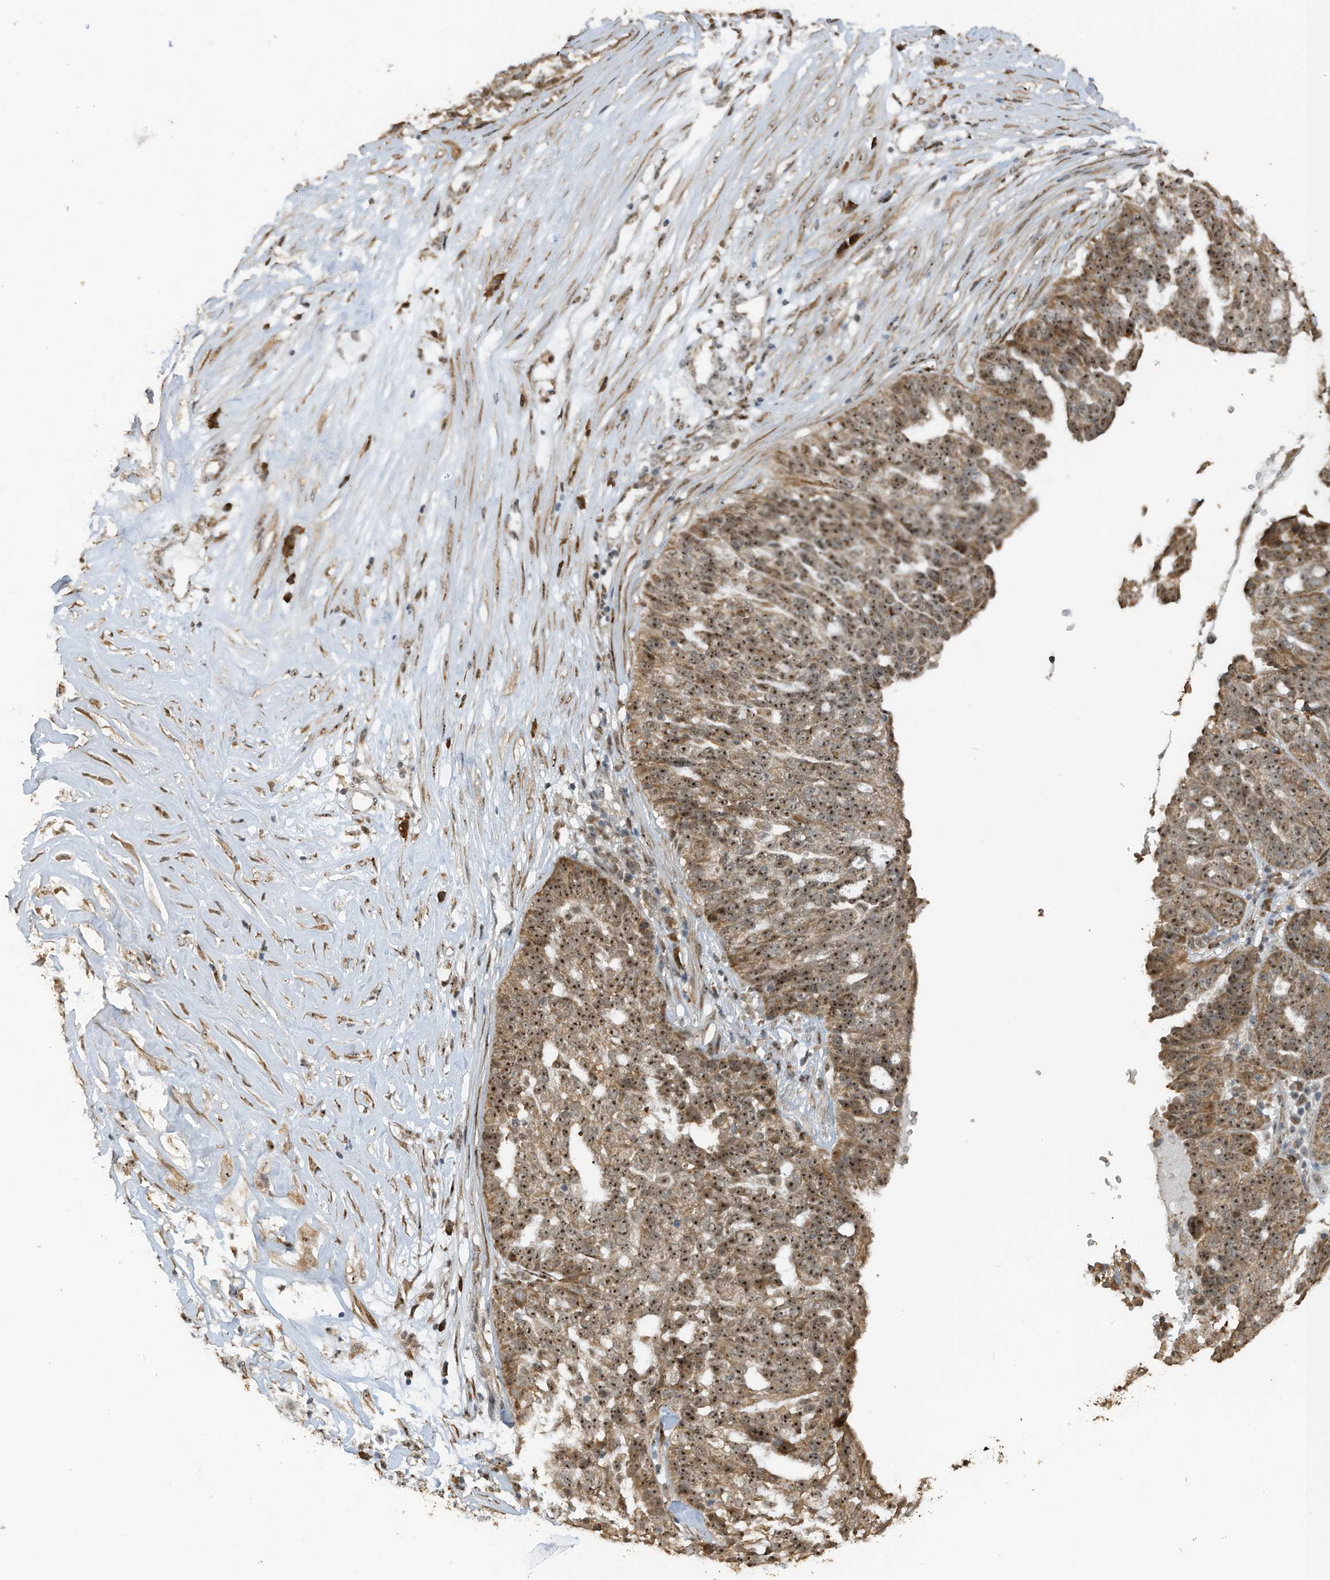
{"staining": {"intensity": "moderate", "quantity": ">75%", "location": "cytoplasmic/membranous,nuclear"}, "tissue": "ovarian cancer", "cell_type": "Tumor cells", "image_type": "cancer", "snomed": [{"axis": "morphology", "description": "Cystadenocarcinoma, serous, NOS"}, {"axis": "topography", "description": "Ovary"}], "caption": "Immunohistochemical staining of human ovarian cancer (serous cystadenocarcinoma) reveals medium levels of moderate cytoplasmic/membranous and nuclear positivity in about >75% of tumor cells.", "gene": "ERLEC1", "patient": {"sex": "female", "age": 59}}